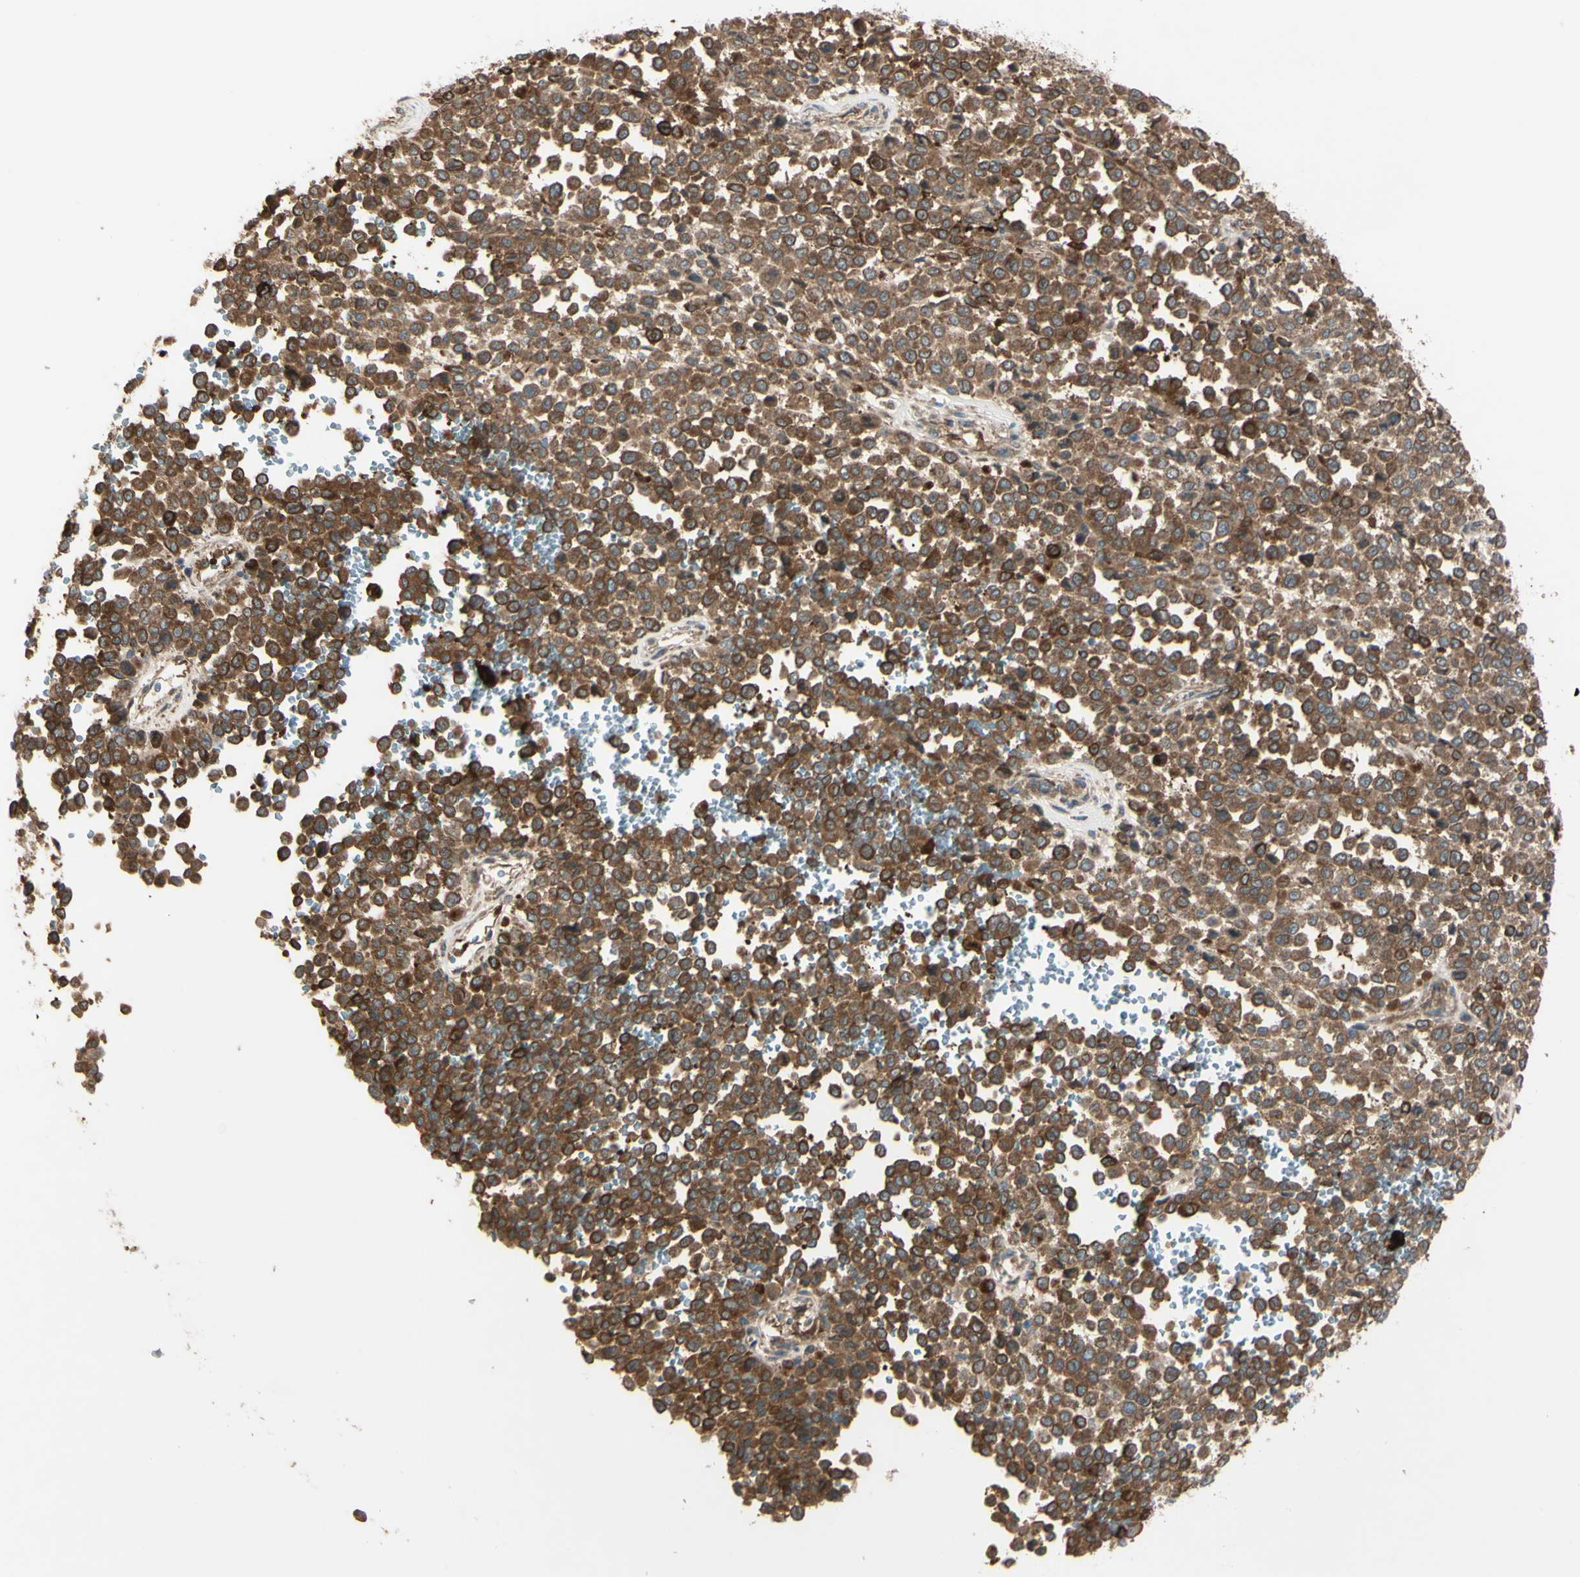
{"staining": {"intensity": "strong", "quantity": ">75%", "location": "cytoplasmic/membranous"}, "tissue": "melanoma", "cell_type": "Tumor cells", "image_type": "cancer", "snomed": [{"axis": "morphology", "description": "Malignant melanoma, Metastatic site"}, {"axis": "topography", "description": "Pancreas"}], "caption": "The image demonstrates a brown stain indicating the presence of a protein in the cytoplasmic/membranous of tumor cells in melanoma.", "gene": "PTPN12", "patient": {"sex": "female", "age": 30}}